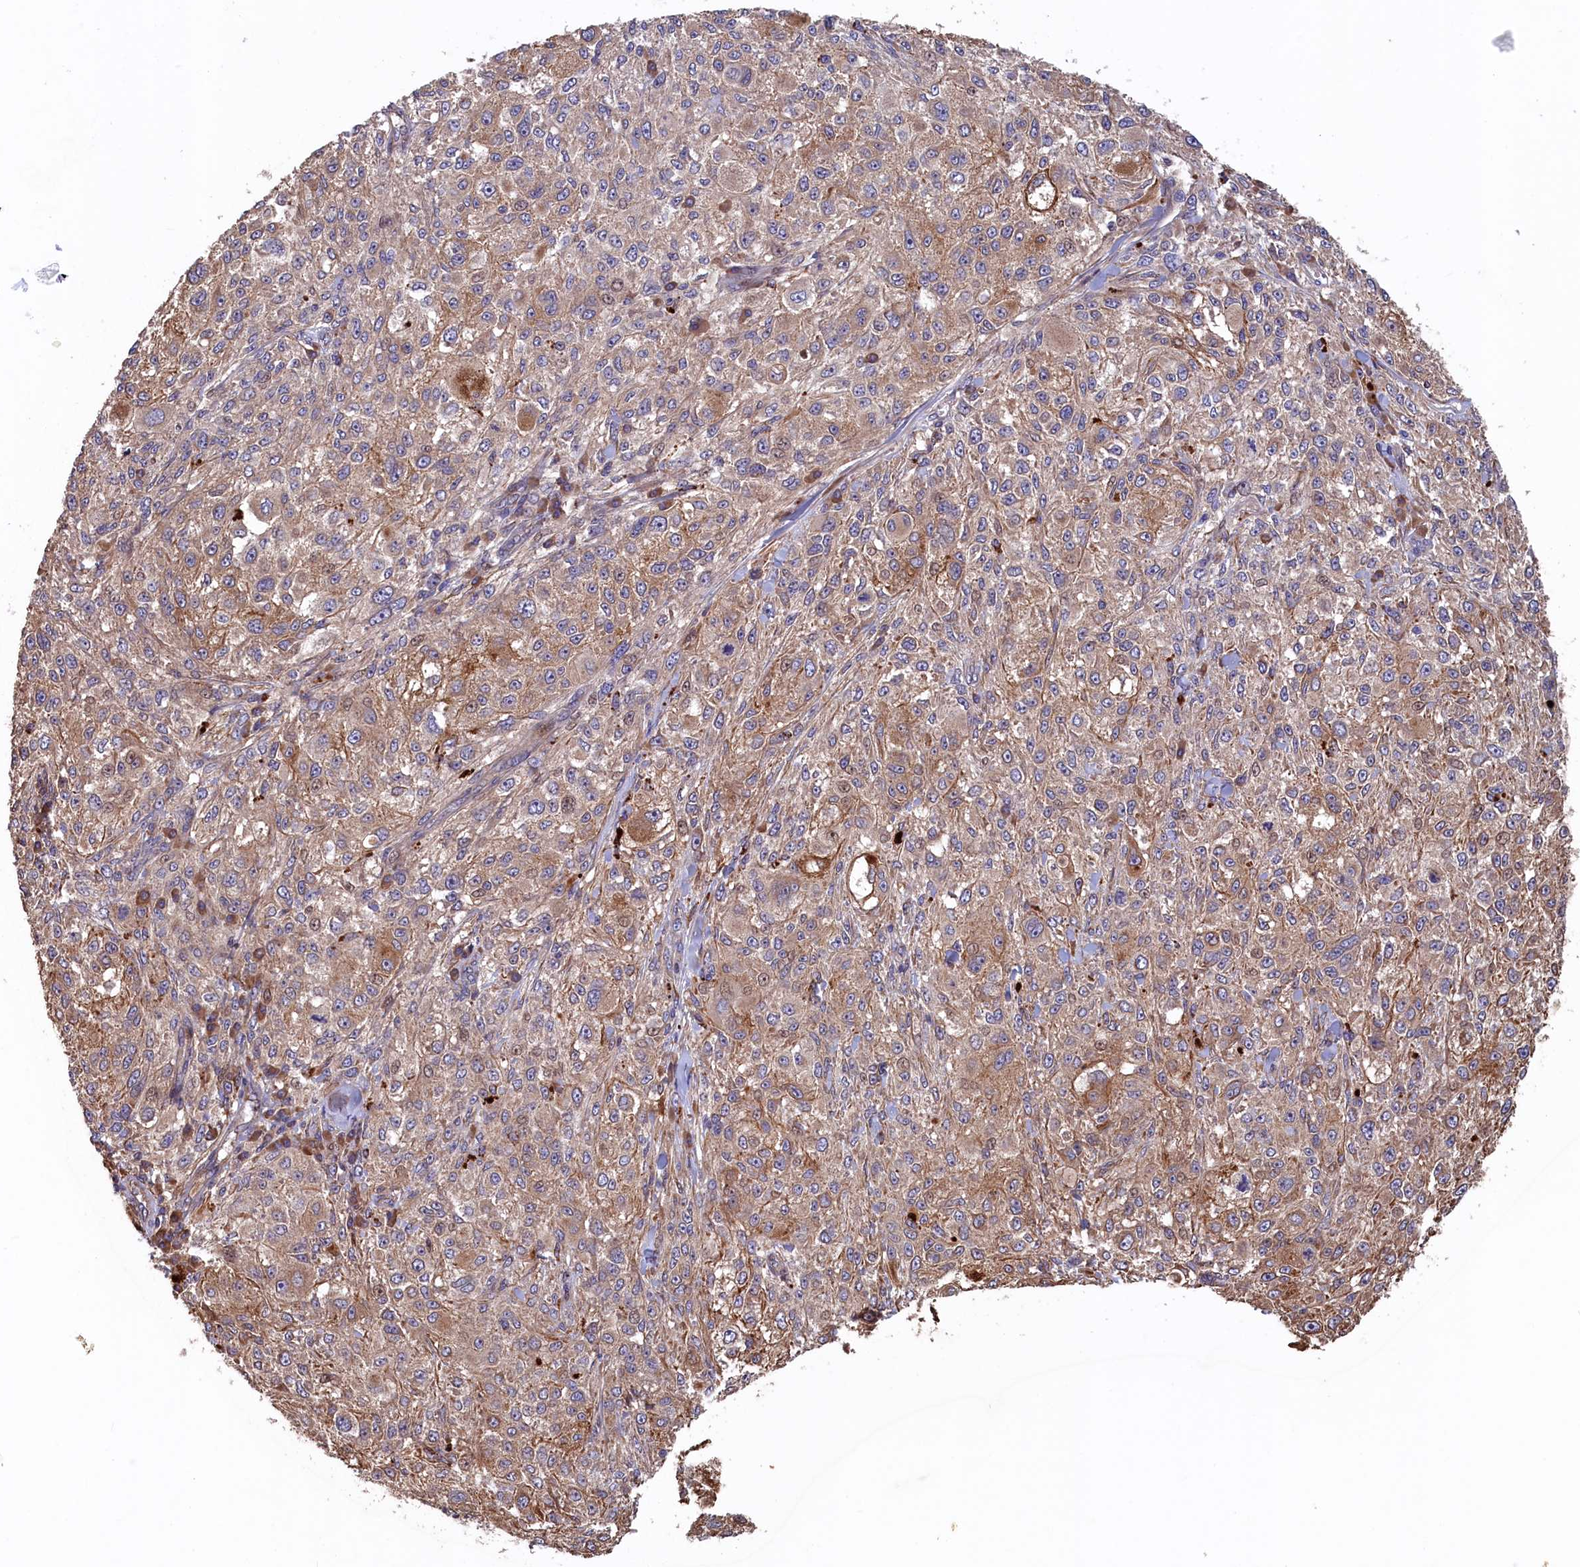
{"staining": {"intensity": "moderate", "quantity": "25%-75%", "location": "cytoplasmic/membranous"}, "tissue": "melanoma", "cell_type": "Tumor cells", "image_type": "cancer", "snomed": [{"axis": "morphology", "description": "Necrosis, NOS"}, {"axis": "morphology", "description": "Malignant melanoma, NOS"}, {"axis": "topography", "description": "Skin"}], "caption": "Melanoma tissue exhibits moderate cytoplasmic/membranous positivity in approximately 25%-75% of tumor cells, visualized by immunohistochemistry.", "gene": "GREB1L", "patient": {"sex": "female", "age": 87}}